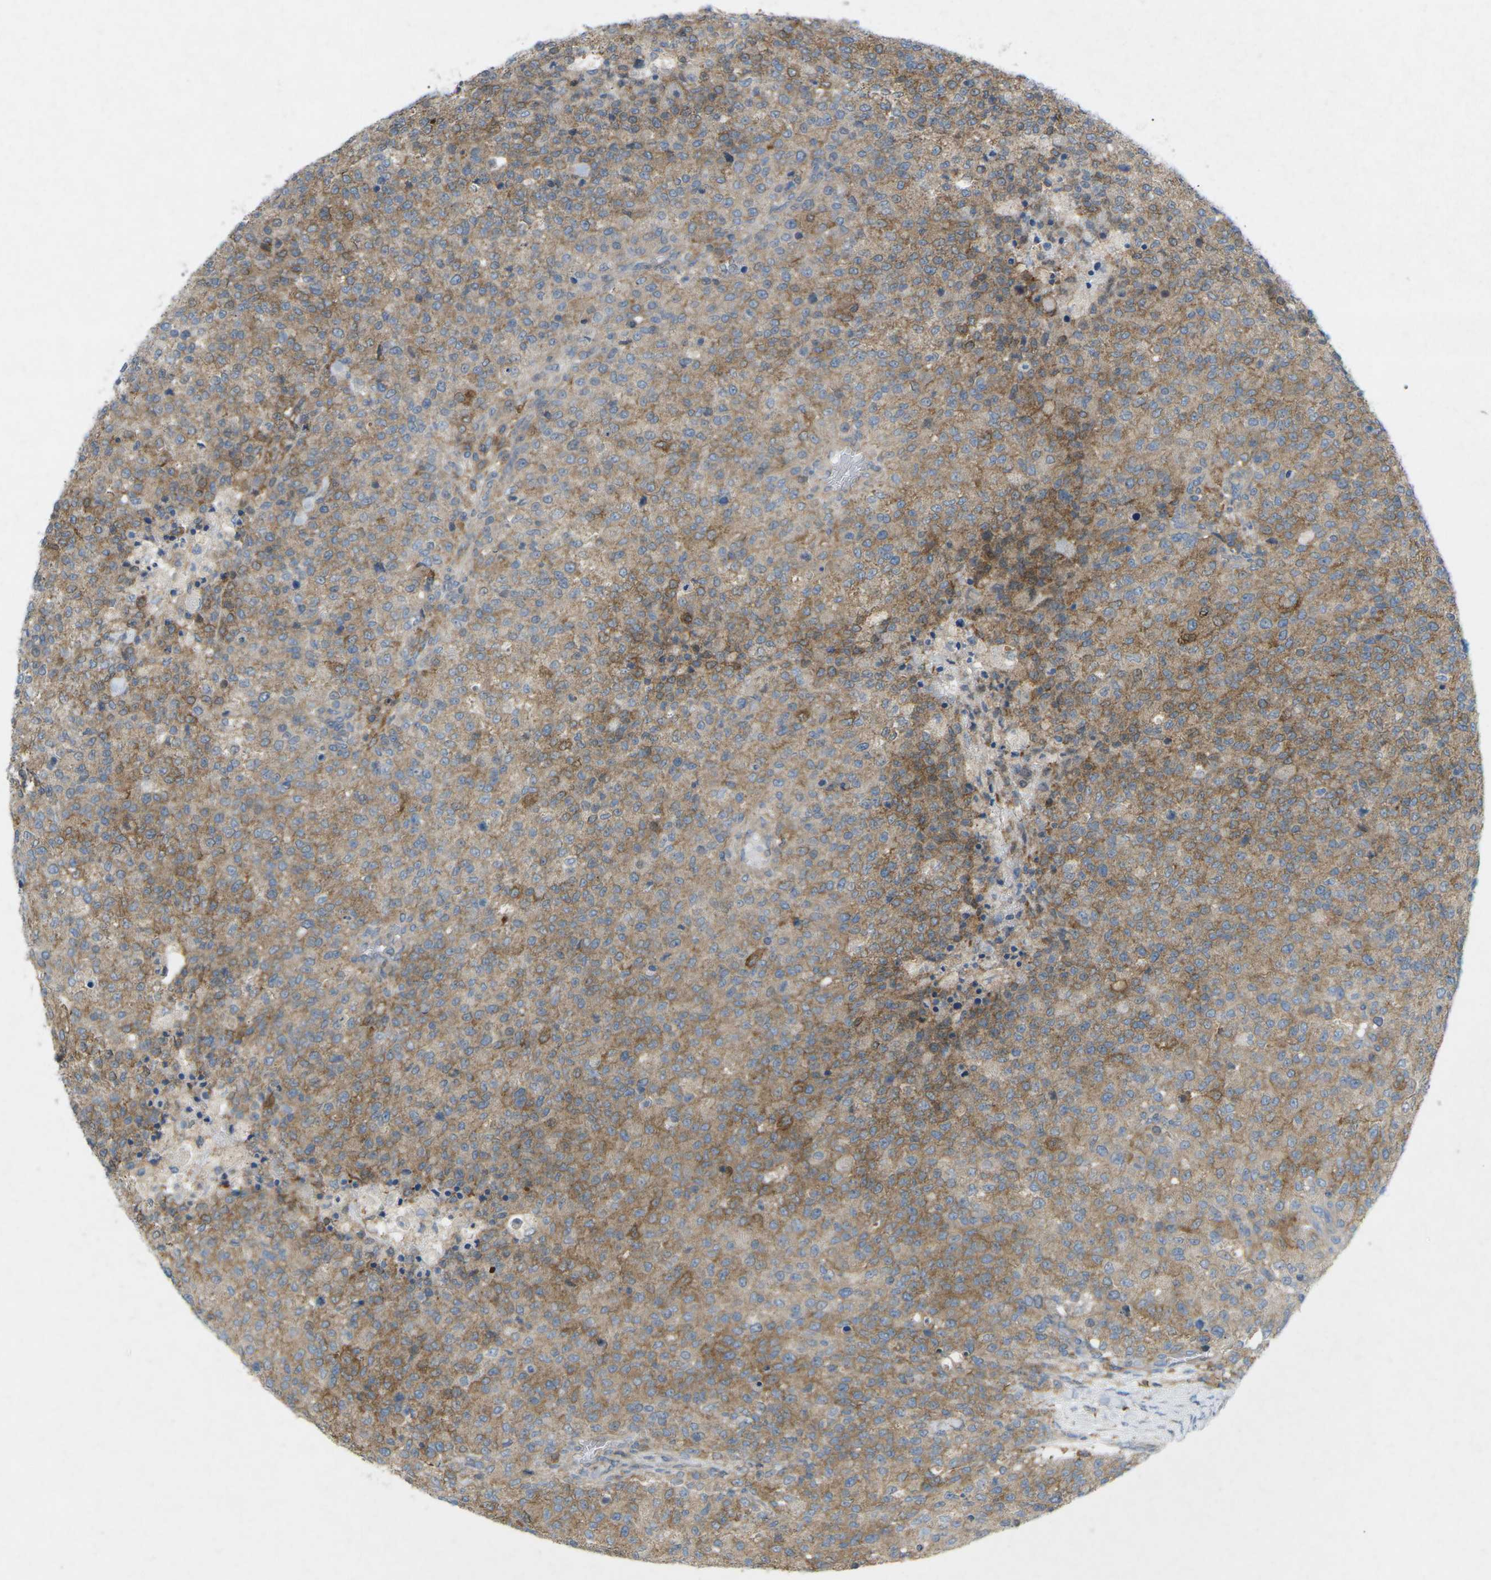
{"staining": {"intensity": "moderate", "quantity": ">75%", "location": "cytoplasmic/membranous"}, "tissue": "testis cancer", "cell_type": "Tumor cells", "image_type": "cancer", "snomed": [{"axis": "morphology", "description": "Seminoma, NOS"}, {"axis": "topography", "description": "Testis"}], "caption": "Testis seminoma was stained to show a protein in brown. There is medium levels of moderate cytoplasmic/membranous positivity in about >75% of tumor cells.", "gene": "STK11", "patient": {"sex": "male", "age": 59}}